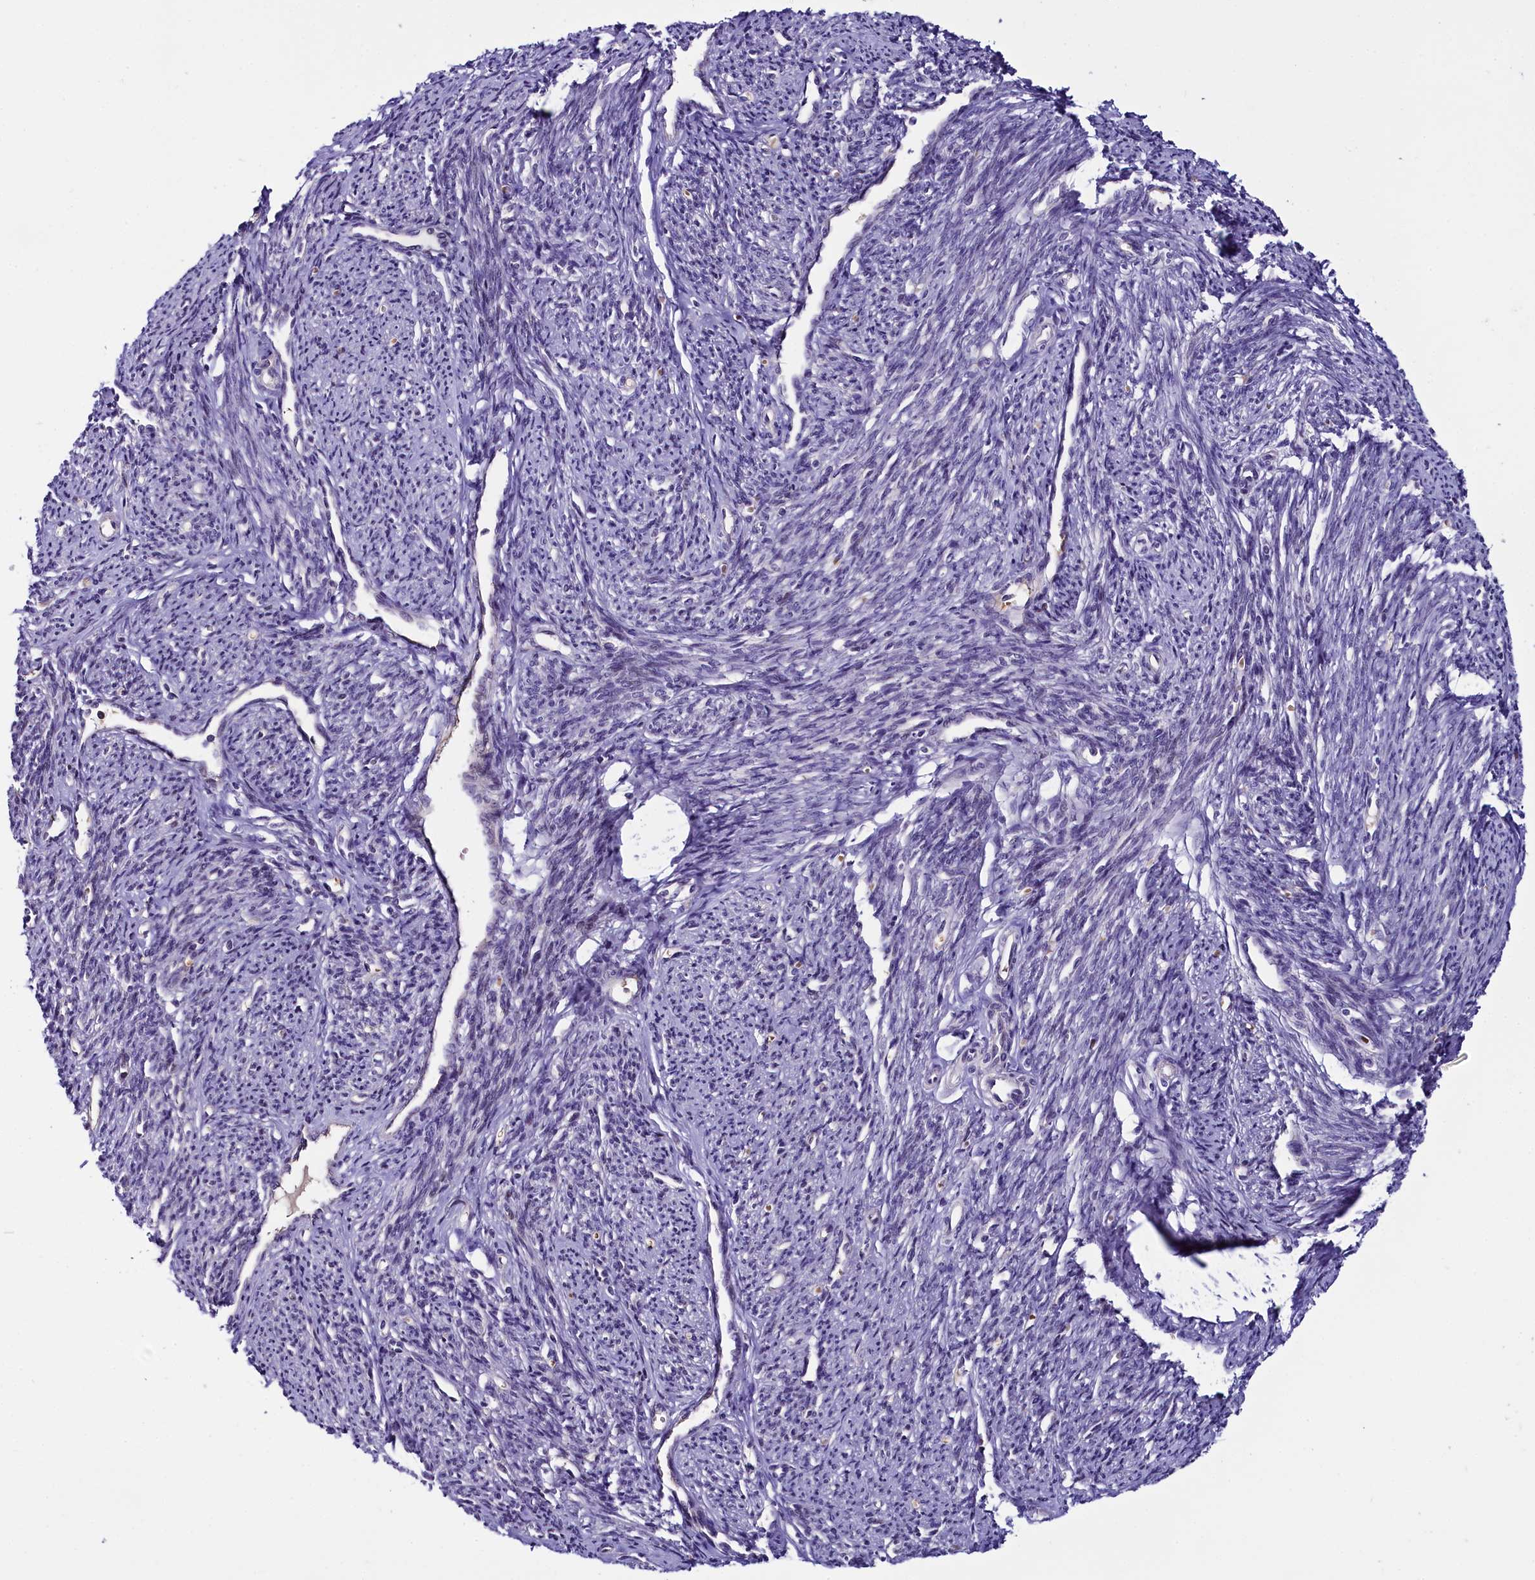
{"staining": {"intensity": "negative", "quantity": "none", "location": "none"}, "tissue": "smooth muscle", "cell_type": "Smooth muscle cells", "image_type": "normal", "snomed": [{"axis": "morphology", "description": "Normal tissue, NOS"}, {"axis": "topography", "description": "Smooth muscle"}, {"axis": "topography", "description": "Uterus"}], "caption": "The photomicrograph reveals no staining of smooth muscle cells in normal smooth muscle.", "gene": "C9orf40", "patient": {"sex": "female", "age": 59}}